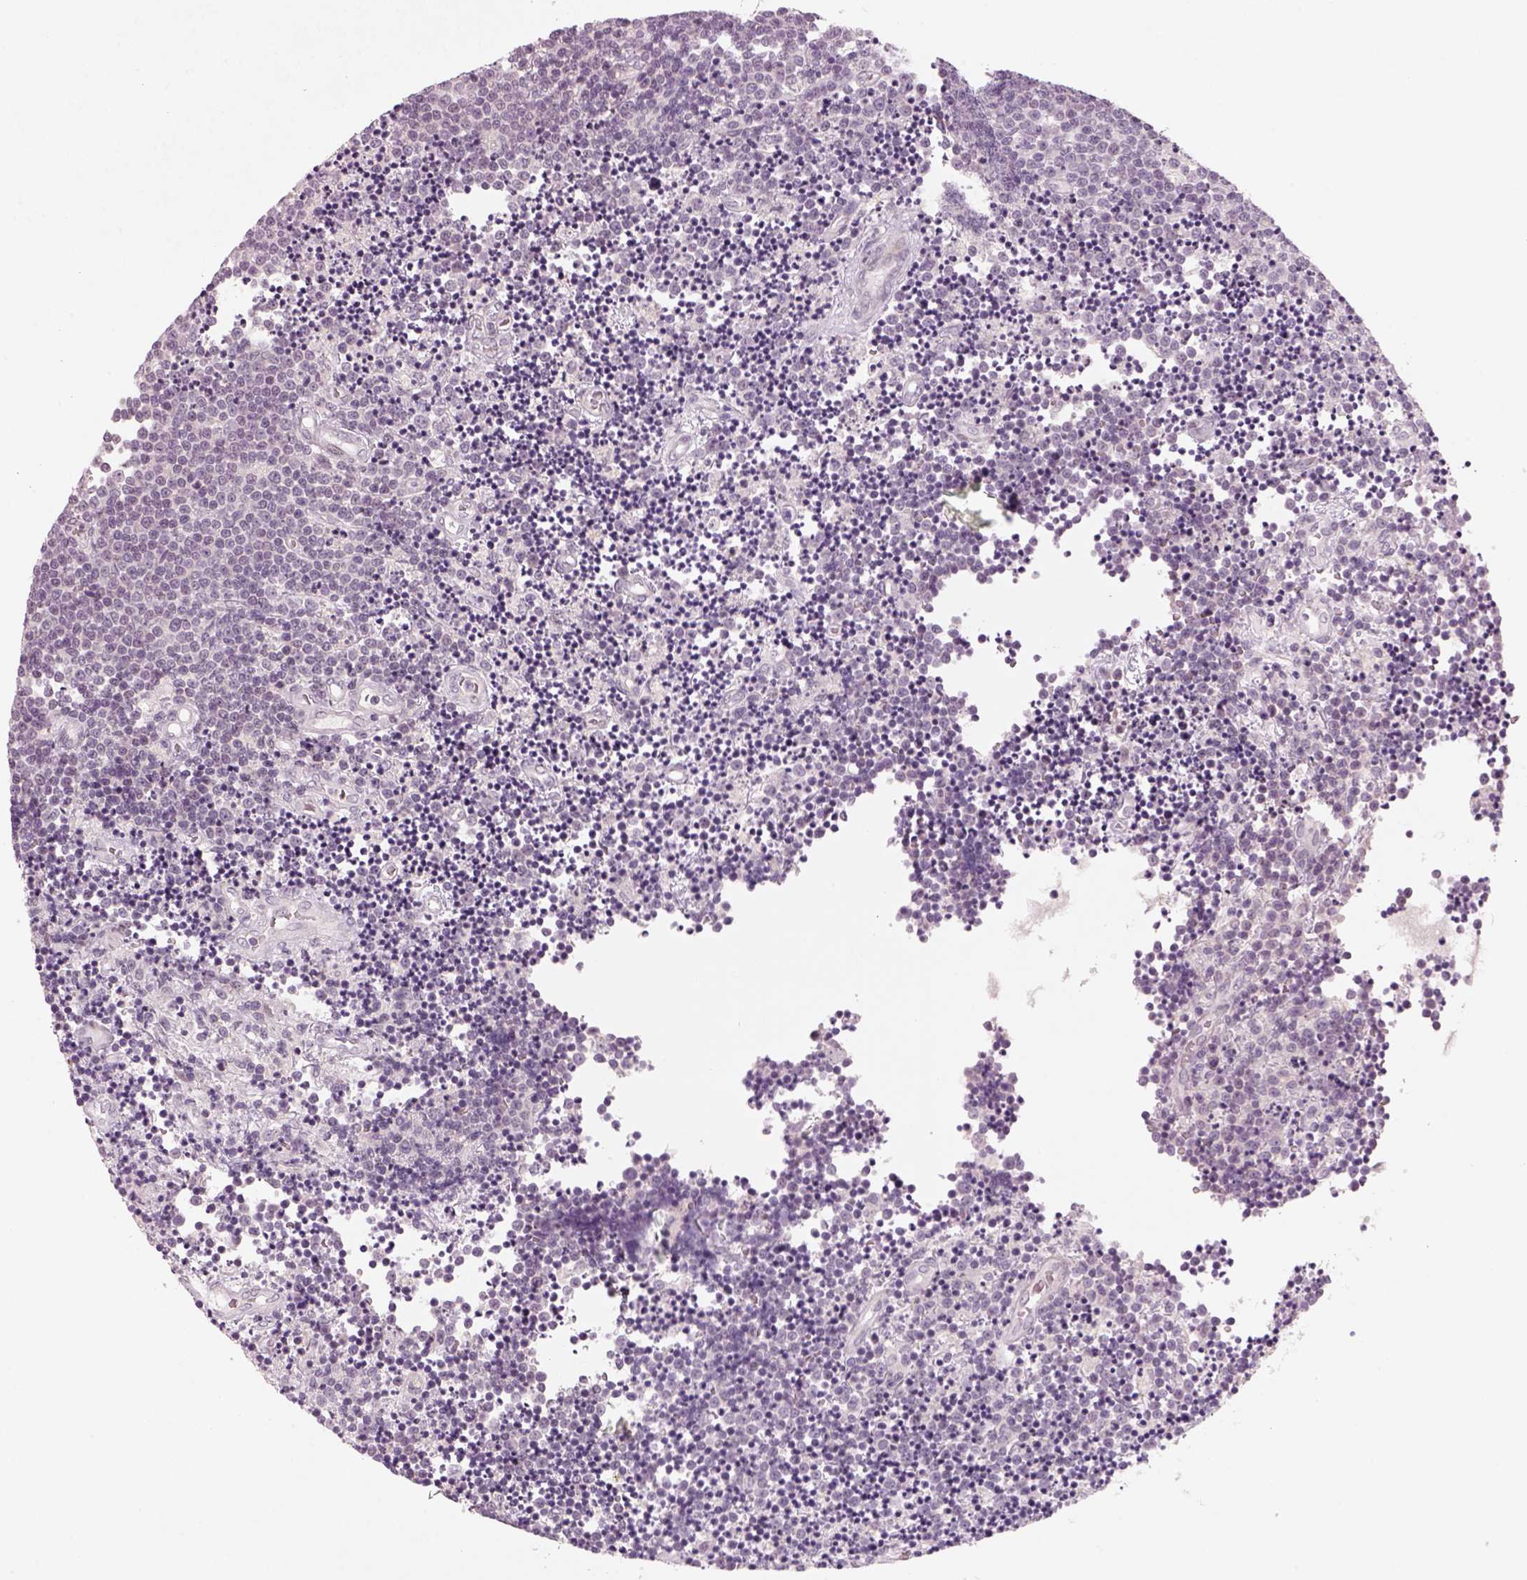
{"staining": {"intensity": "negative", "quantity": "none", "location": "none"}, "tissue": "lymphoma", "cell_type": "Tumor cells", "image_type": "cancer", "snomed": [{"axis": "morphology", "description": "Malignant lymphoma, non-Hodgkin's type, Low grade"}, {"axis": "topography", "description": "Brain"}], "caption": "Malignant lymphoma, non-Hodgkin's type (low-grade) was stained to show a protein in brown. There is no significant expression in tumor cells. (Immunohistochemistry, brightfield microscopy, high magnification).", "gene": "PENK", "patient": {"sex": "female", "age": 66}}